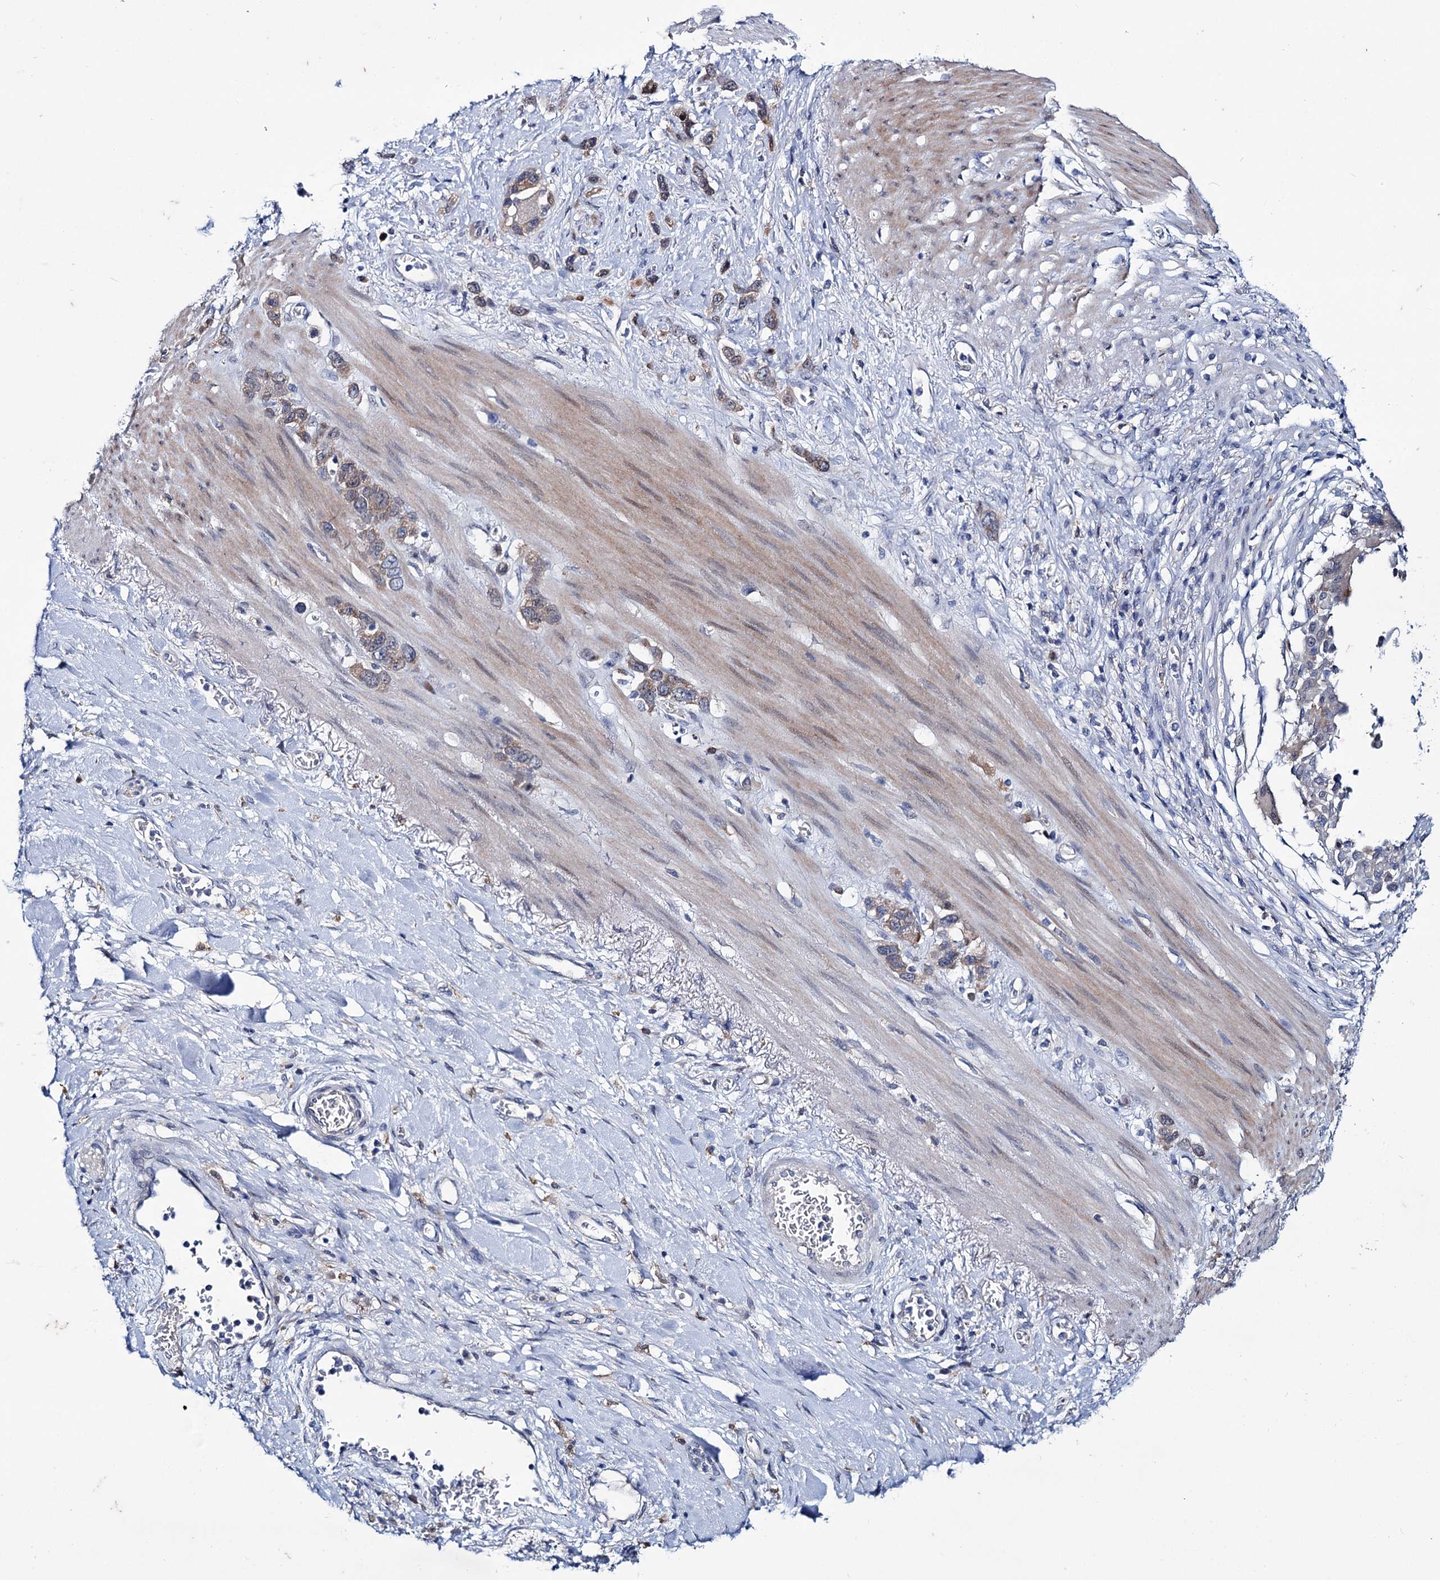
{"staining": {"intensity": "weak", "quantity": "25%-75%", "location": "cytoplasmic/membranous"}, "tissue": "stomach cancer", "cell_type": "Tumor cells", "image_type": "cancer", "snomed": [{"axis": "morphology", "description": "Adenocarcinoma, NOS"}, {"axis": "morphology", "description": "Adenocarcinoma, High grade"}, {"axis": "topography", "description": "Stomach, upper"}, {"axis": "topography", "description": "Stomach, lower"}], "caption": "Adenocarcinoma (stomach) stained with DAB immunohistochemistry displays low levels of weak cytoplasmic/membranous expression in approximately 25%-75% of tumor cells.", "gene": "MID1IP1", "patient": {"sex": "female", "age": 65}}